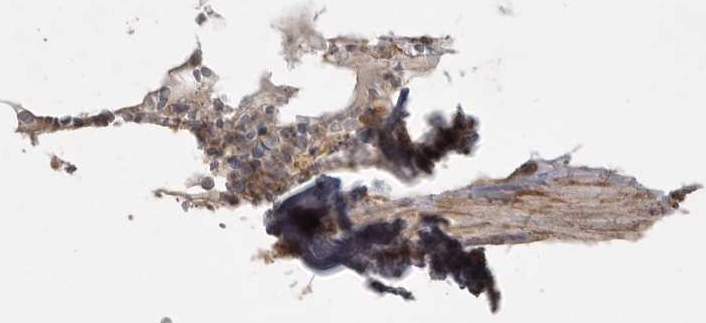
{"staining": {"intensity": "weak", "quantity": "<25%", "location": "nuclear"}, "tissue": "bone marrow", "cell_type": "Hematopoietic cells", "image_type": "normal", "snomed": [{"axis": "morphology", "description": "Normal tissue, NOS"}, {"axis": "topography", "description": "Bone marrow"}], "caption": "High magnification brightfield microscopy of benign bone marrow stained with DAB (brown) and counterstained with hematoxylin (blue): hematopoietic cells show no significant positivity. (DAB immunohistochemistry (IHC) visualized using brightfield microscopy, high magnification).", "gene": "LLGL1", "patient": {"sex": "male", "age": 70}}